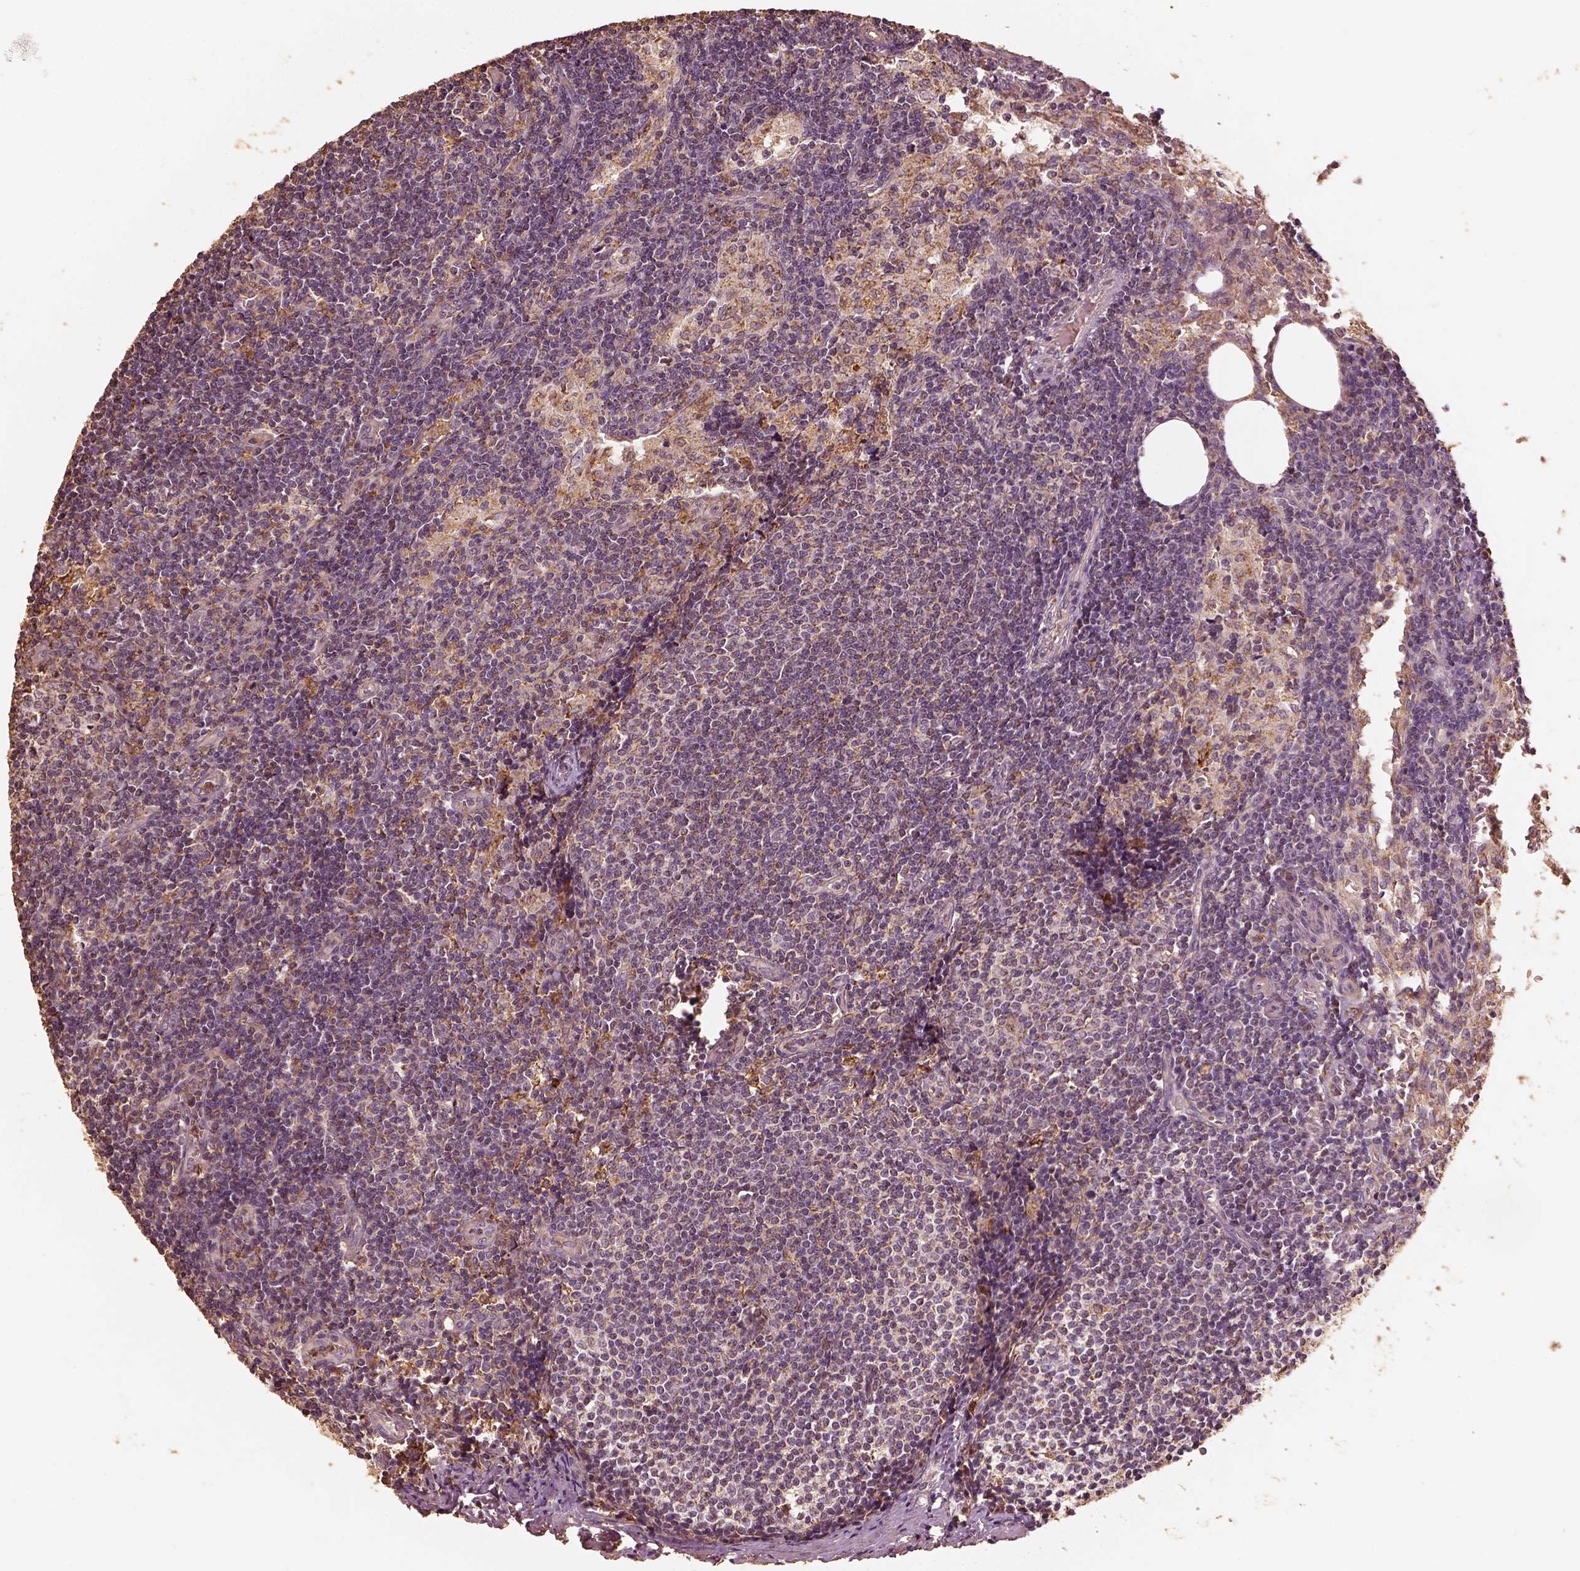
{"staining": {"intensity": "moderate", "quantity": "<25%", "location": "cytoplasmic/membranous"}, "tissue": "lymph node", "cell_type": "Germinal center cells", "image_type": "normal", "snomed": [{"axis": "morphology", "description": "Normal tissue, NOS"}, {"axis": "topography", "description": "Lymph node"}], "caption": "Germinal center cells show low levels of moderate cytoplasmic/membranous staining in about <25% of cells in unremarkable human lymph node.", "gene": "PTGES2", "patient": {"sex": "female", "age": 50}}